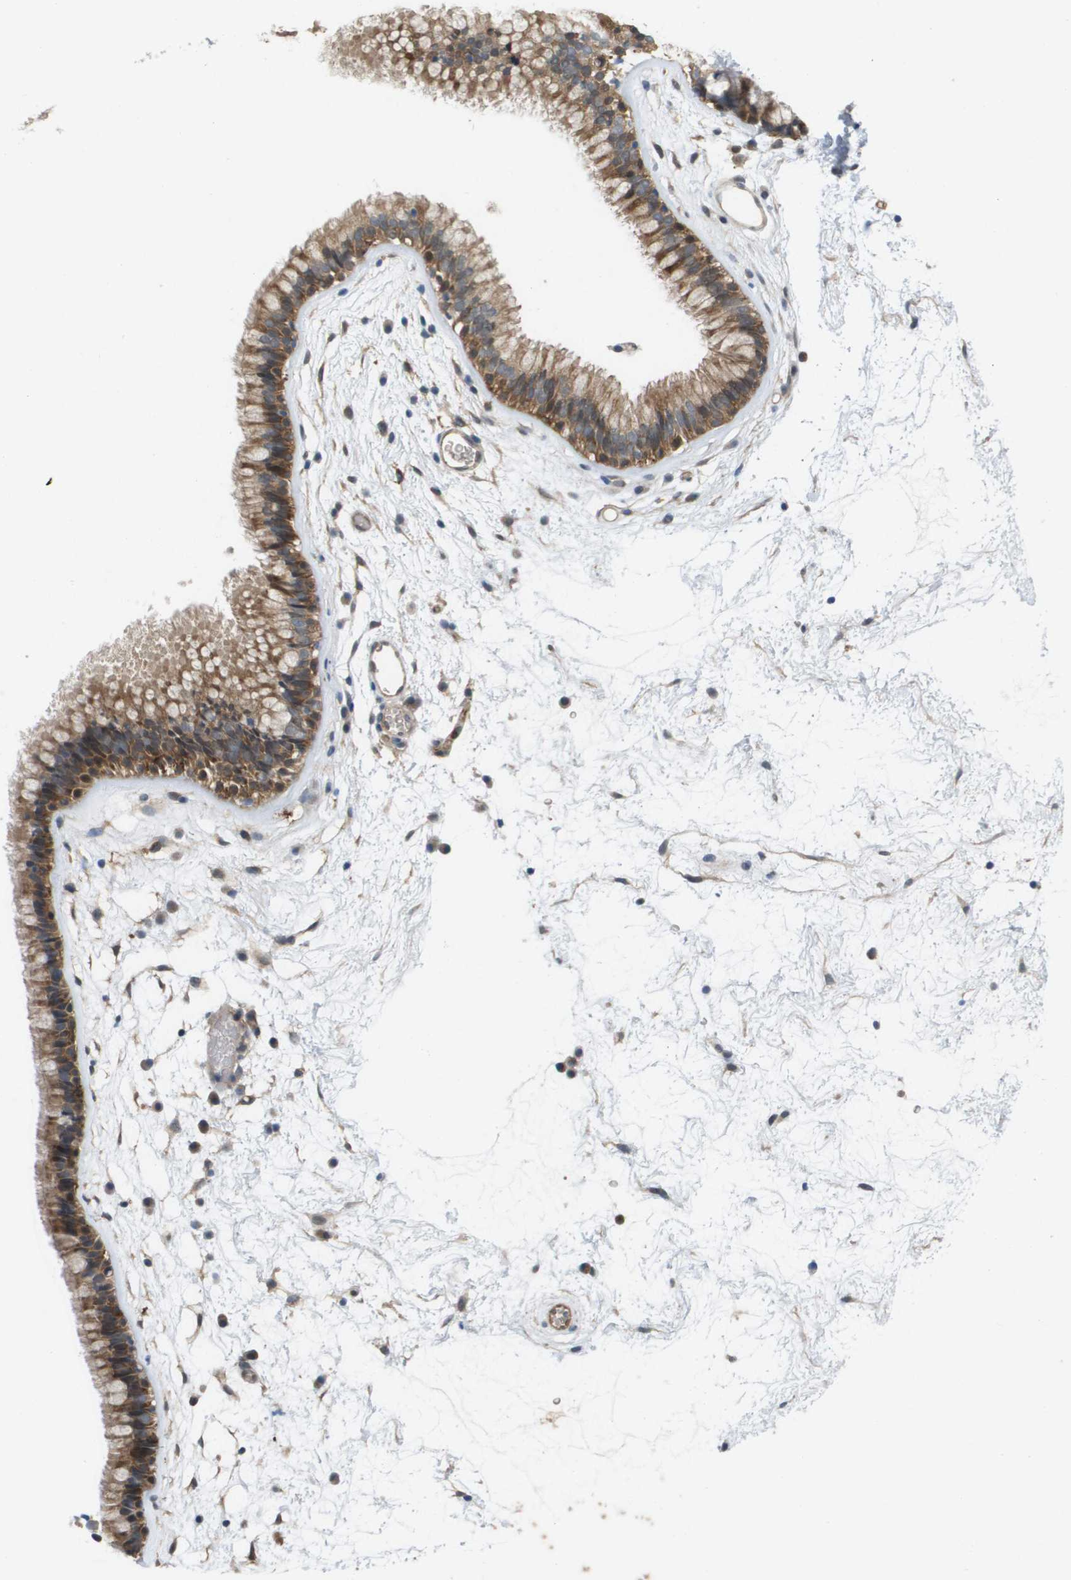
{"staining": {"intensity": "moderate", "quantity": ">75%", "location": "cytoplasmic/membranous"}, "tissue": "nasopharynx", "cell_type": "Respiratory epithelial cells", "image_type": "normal", "snomed": [{"axis": "morphology", "description": "Normal tissue, NOS"}, {"axis": "morphology", "description": "Inflammation, NOS"}, {"axis": "topography", "description": "Nasopharynx"}], "caption": "Brown immunohistochemical staining in normal nasopharynx reveals moderate cytoplasmic/membranous staining in approximately >75% of respiratory epithelial cells.", "gene": "PALD1", "patient": {"sex": "male", "age": 48}}